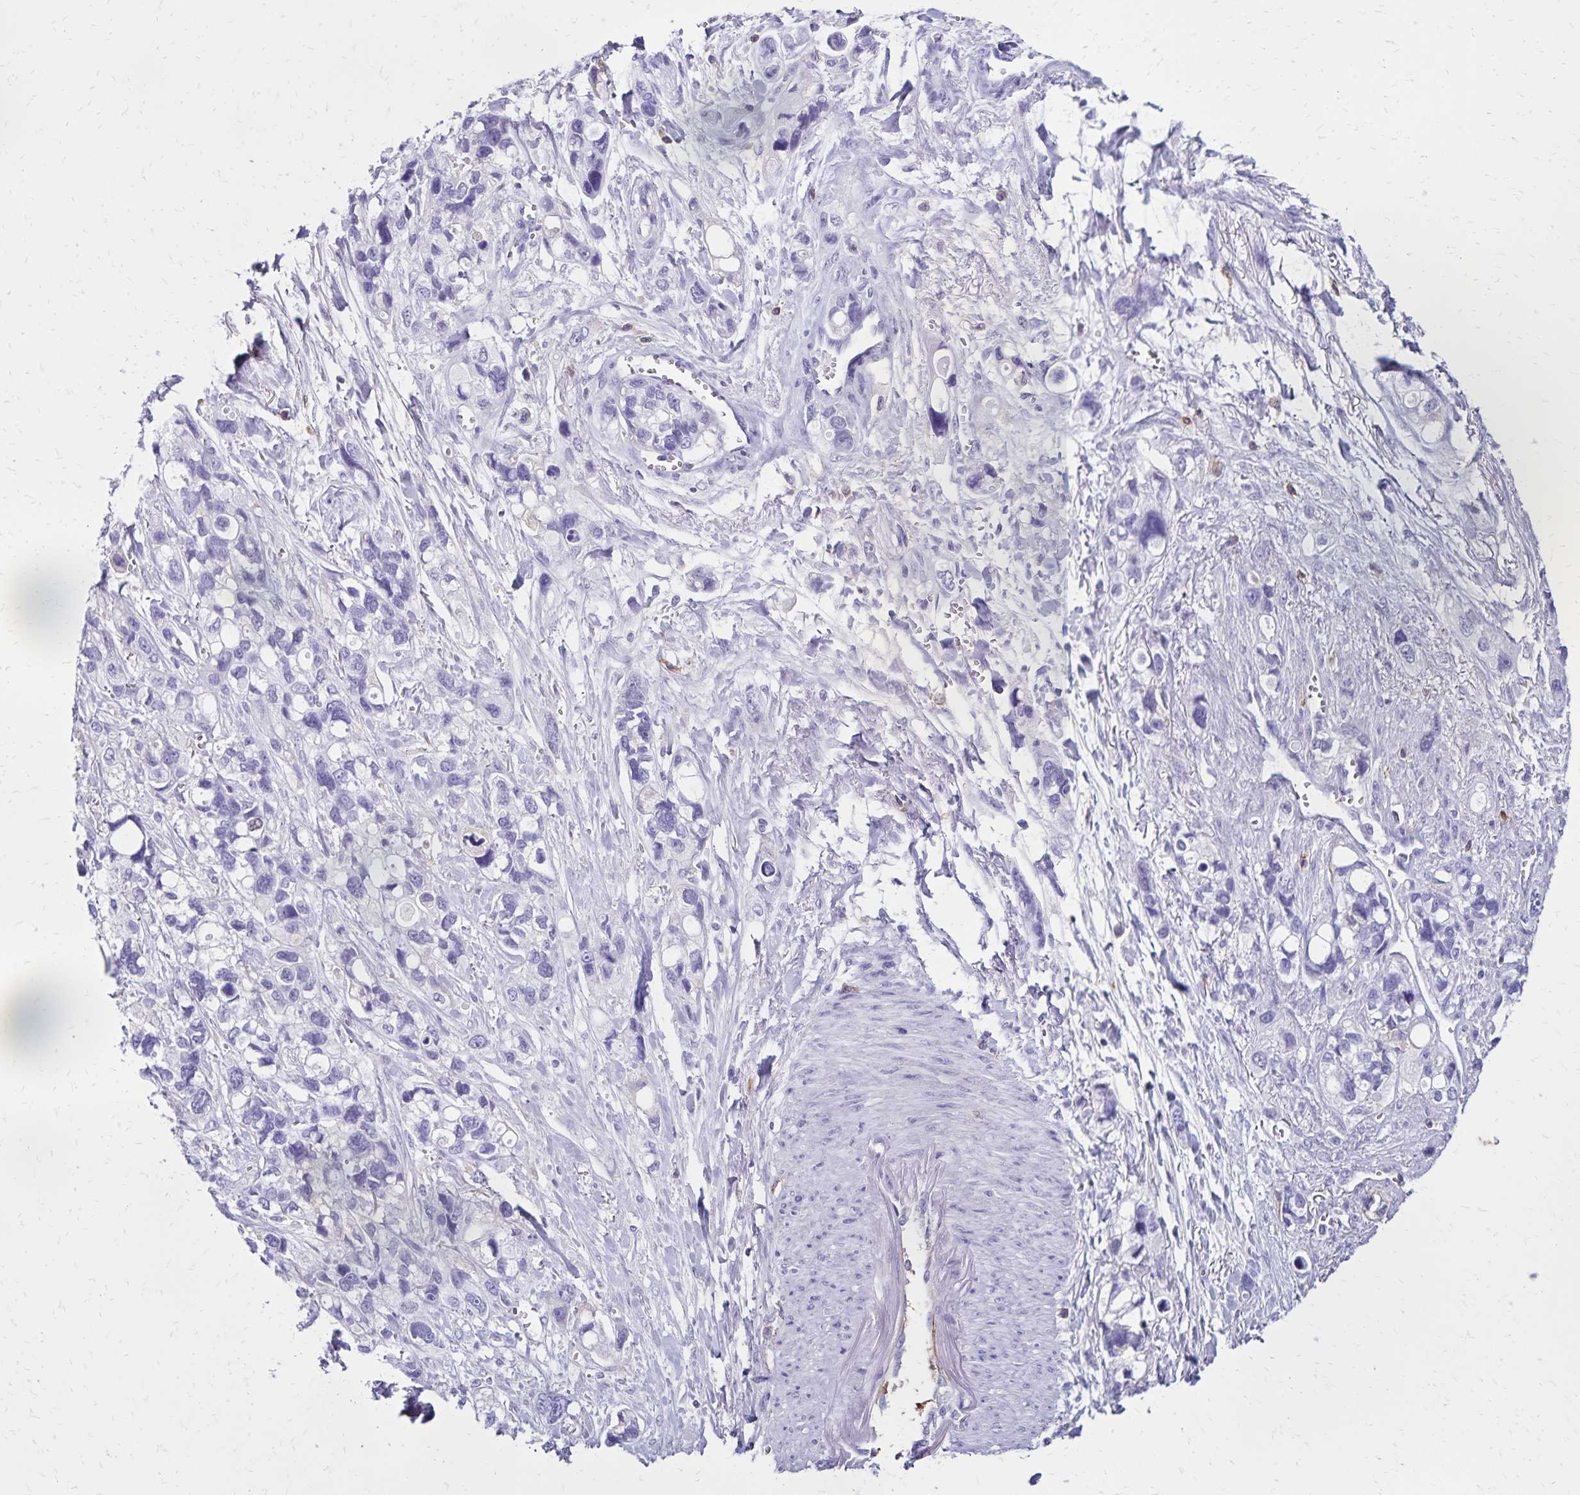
{"staining": {"intensity": "negative", "quantity": "none", "location": "none"}, "tissue": "stomach cancer", "cell_type": "Tumor cells", "image_type": "cancer", "snomed": [{"axis": "morphology", "description": "Adenocarcinoma, NOS"}, {"axis": "topography", "description": "Stomach, upper"}], "caption": "Adenocarcinoma (stomach) was stained to show a protein in brown. There is no significant staining in tumor cells.", "gene": "CD27", "patient": {"sex": "female", "age": 81}}